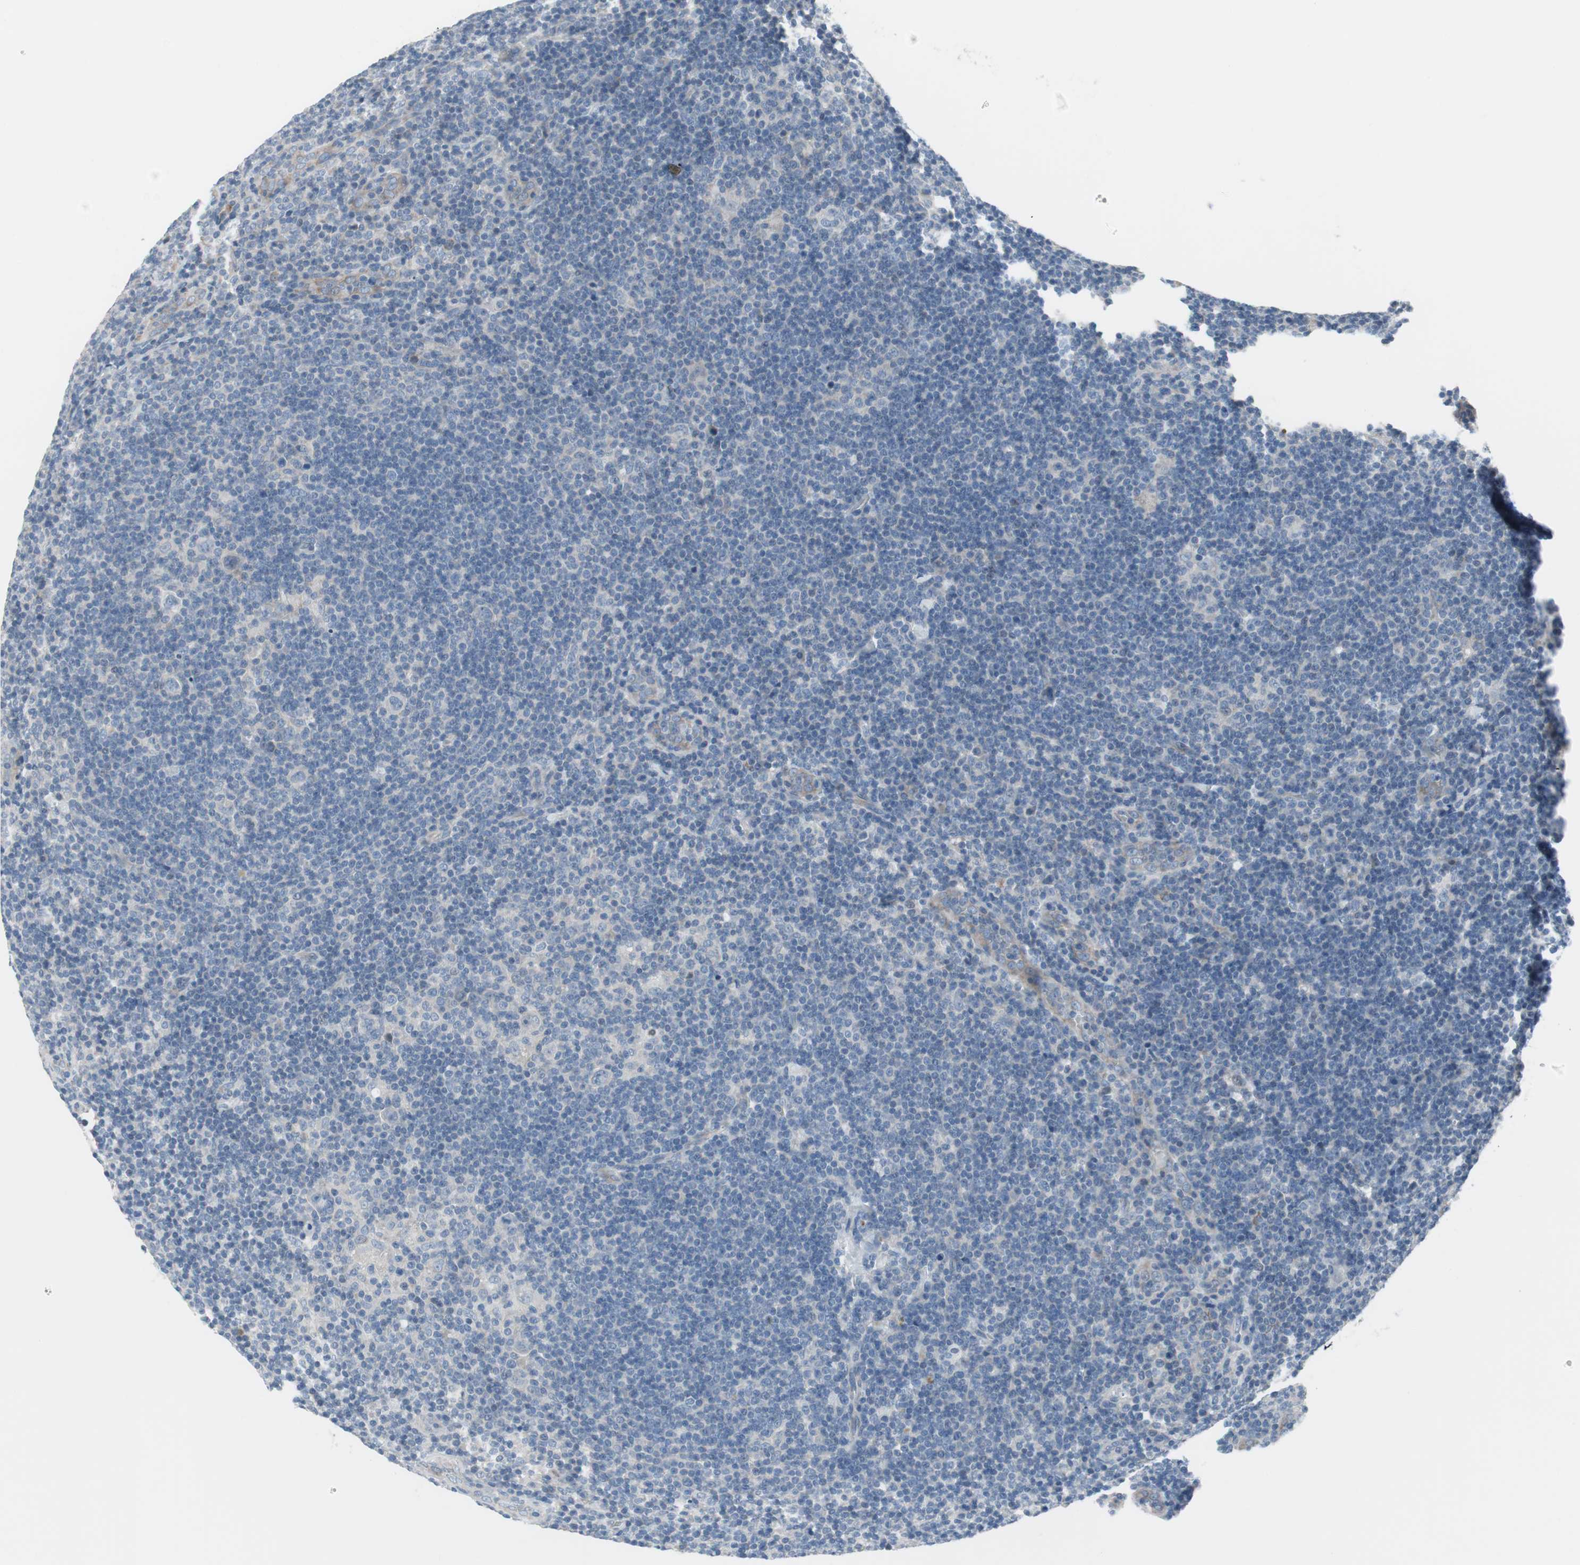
{"staining": {"intensity": "weak", "quantity": ">75%", "location": "cytoplasmic/membranous"}, "tissue": "lymphoma", "cell_type": "Tumor cells", "image_type": "cancer", "snomed": [{"axis": "morphology", "description": "Hodgkin's disease, NOS"}, {"axis": "topography", "description": "Lymph node"}], "caption": "There is low levels of weak cytoplasmic/membranous positivity in tumor cells of lymphoma, as demonstrated by immunohistochemical staining (brown color).", "gene": "PIGR", "patient": {"sex": "female", "age": 57}}